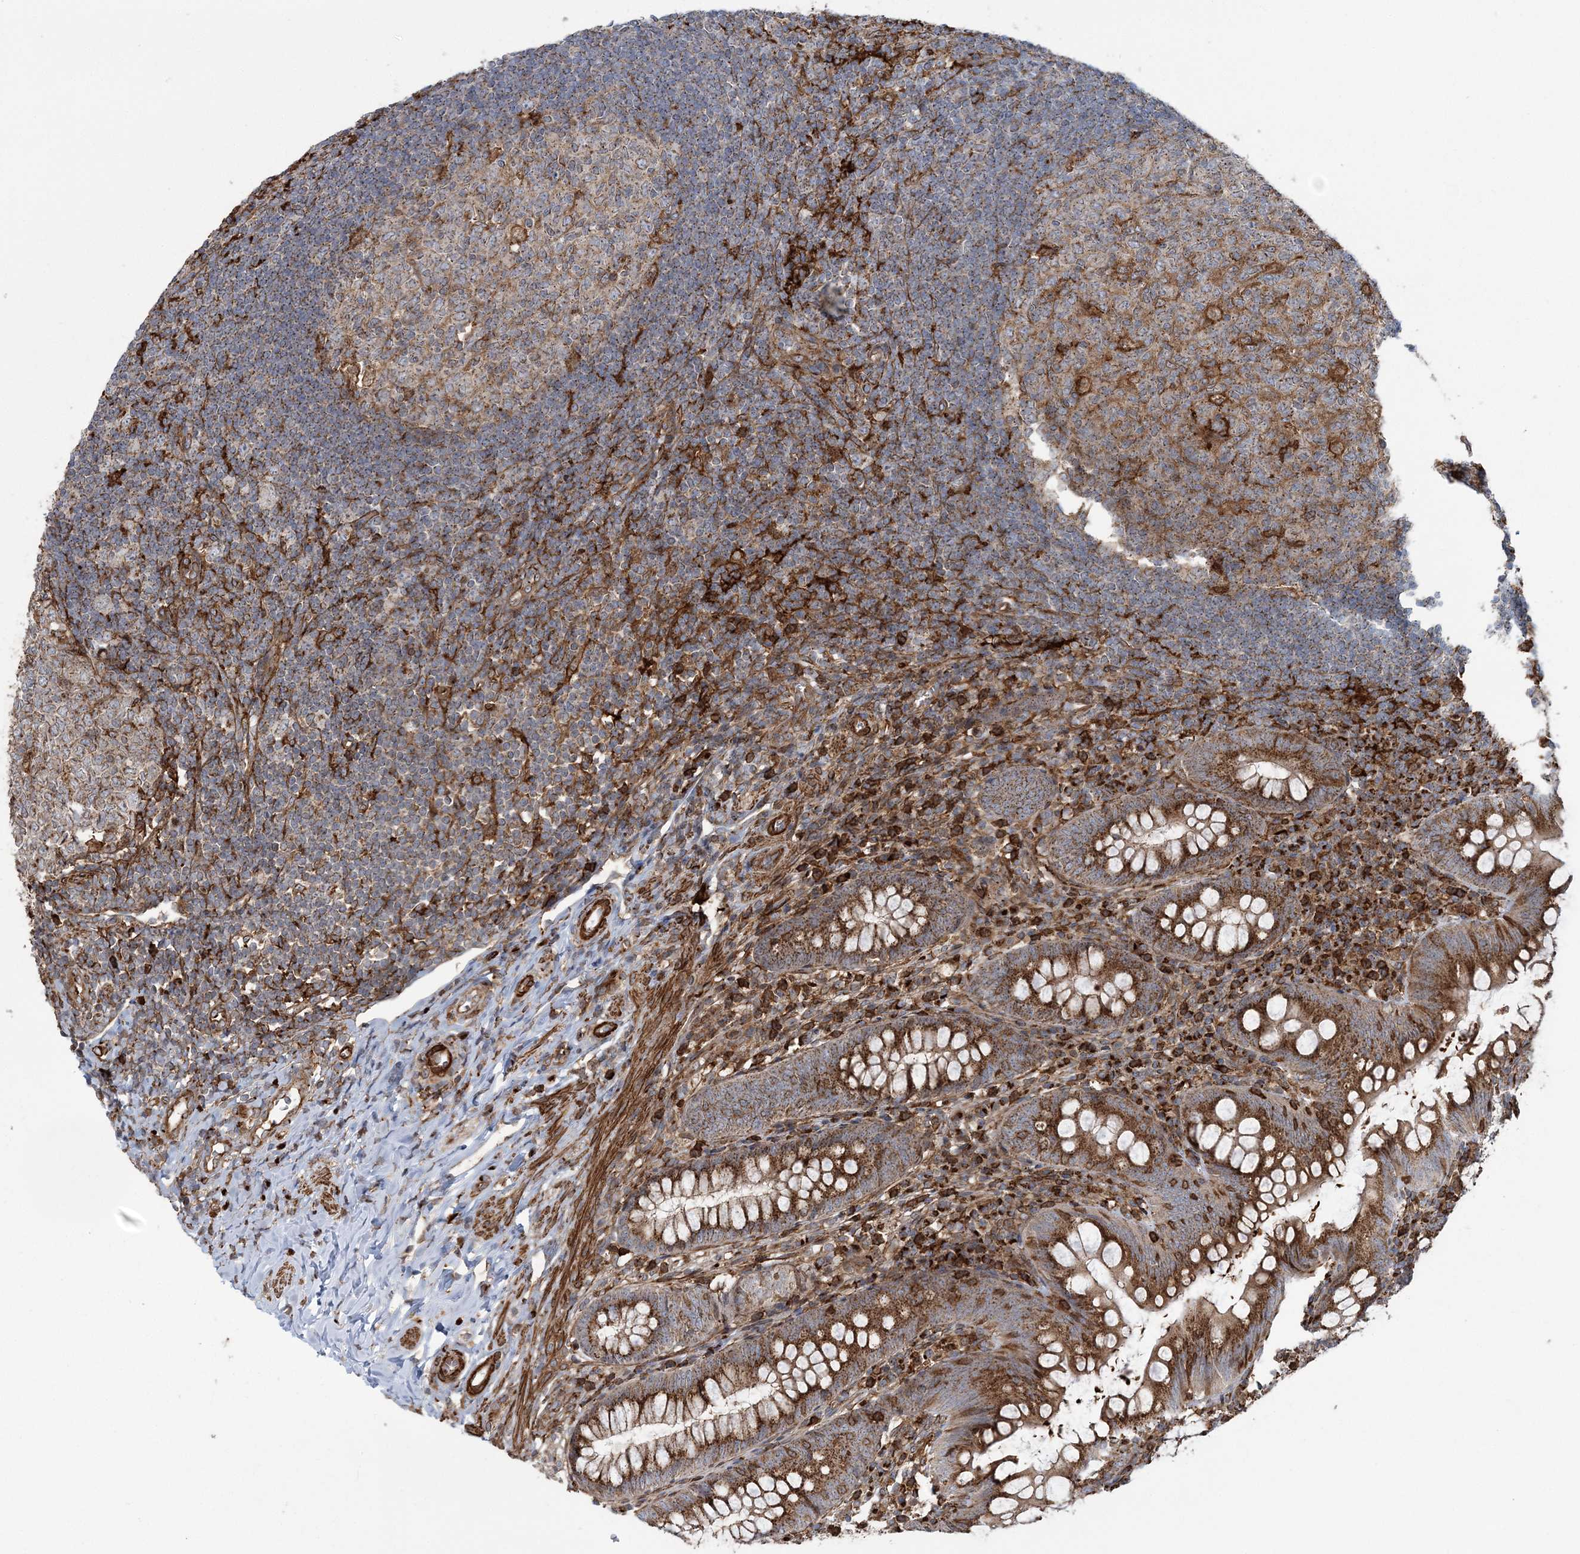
{"staining": {"intensity": "strong", "quantity": ">75%", "location": "cytoplasmic/membranous"}, "tissue": "appendix", "cell_type": "Glandular cells", "image_type": "normal", "snomed": [{"axis": "morphology", "description": "Normal tissue, NOS"}, {"axis": "topography", "description": "Appendix"}], "caption": "Immunohistochemistry of unremarkable human appendix shows high levels of strong cytoplasmic/membranous staining in approximately >75% of glandular cells. The protein is shown in brown color, while the nuclei are stained blue.", "gene": "TRAF3IP2", "patient": {"sex": "male", "age": 14}}